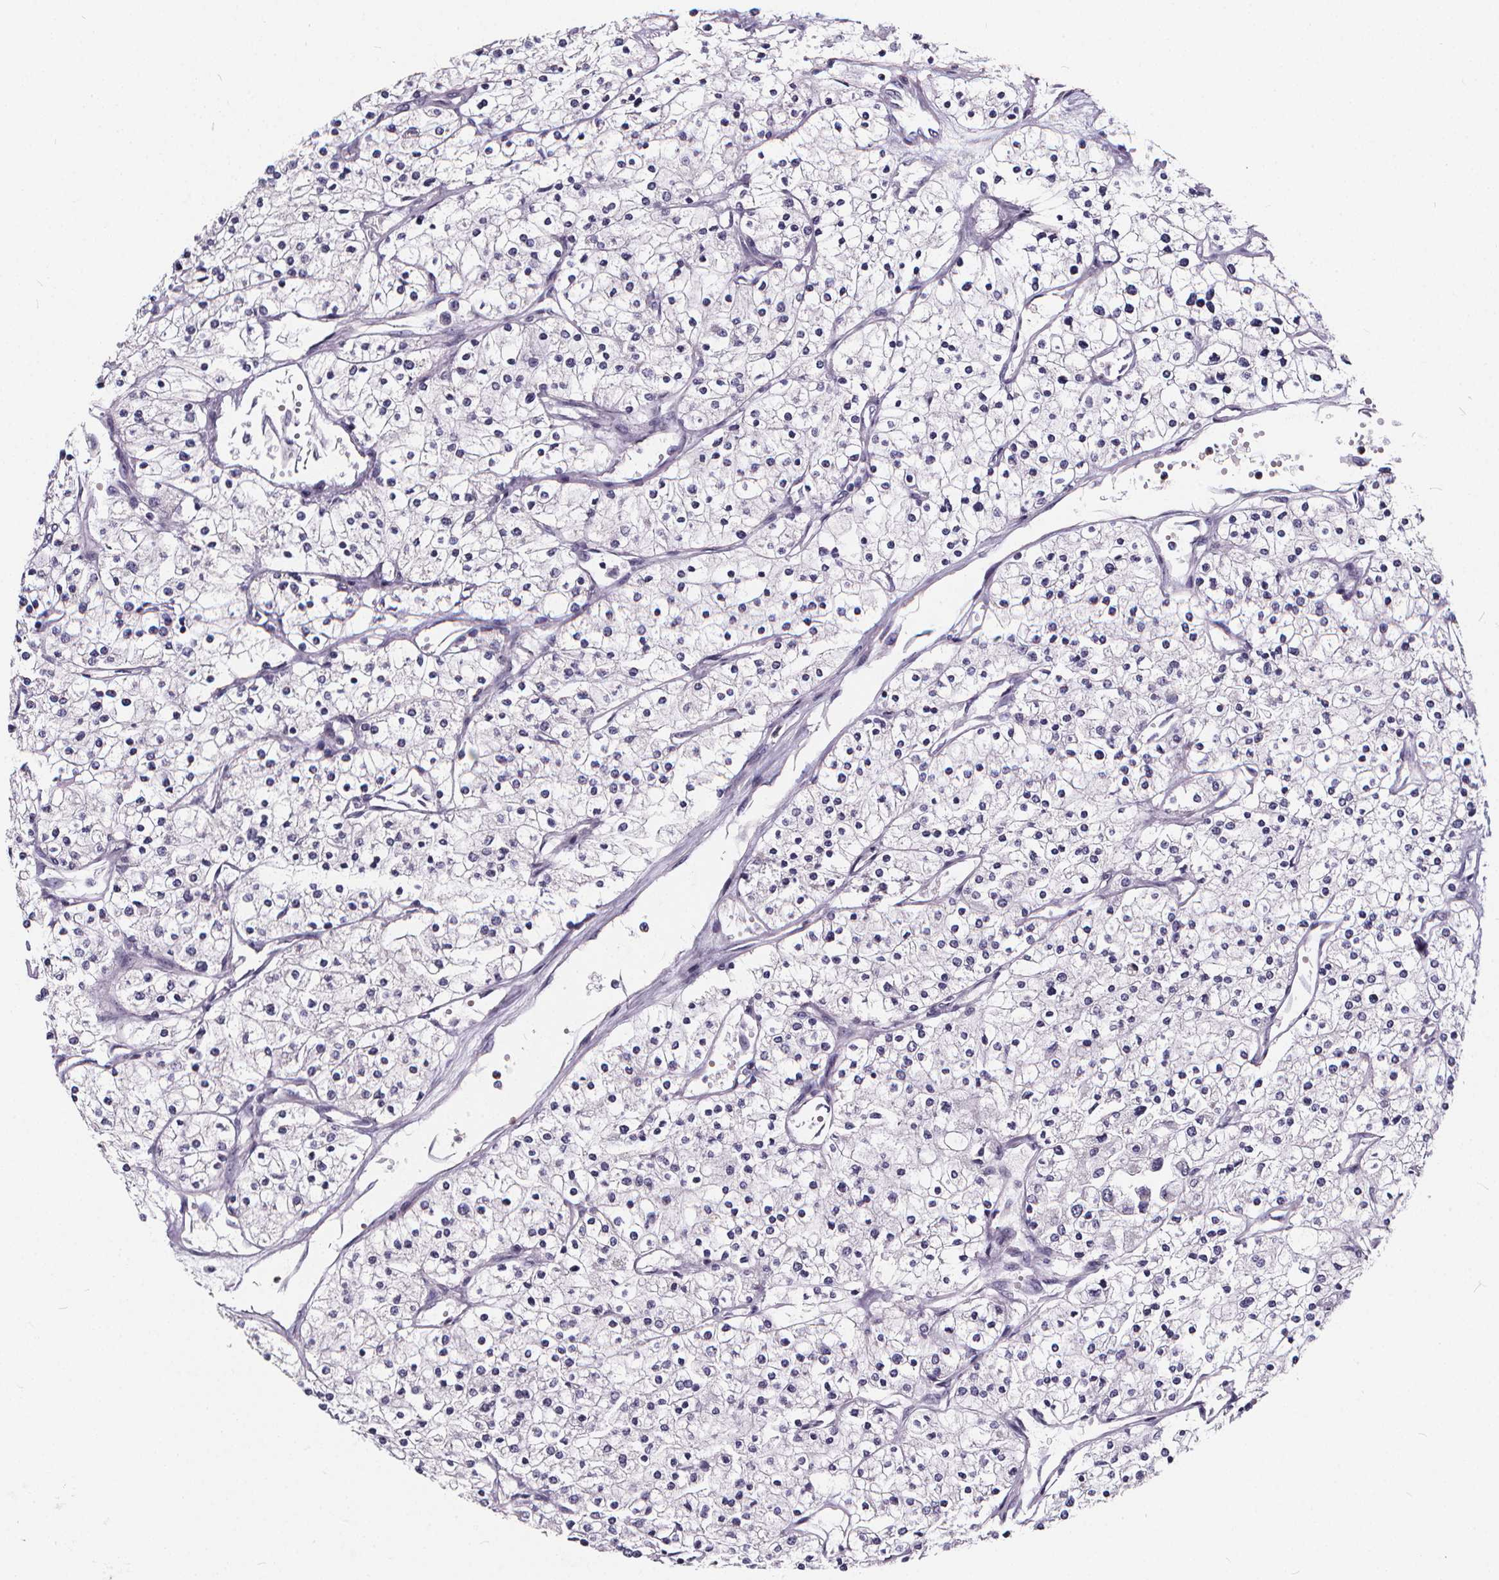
{"staining": {"intensity": "negative", "quantity": "none", "location": "none"}, "tissue": "renal cancer", "cell_type": "Tumor cells", "image_type": "cancer", "snomed": [{"axis": "morphology", "description": "Adenocarcinoma, NOS"}, {"axis": "topography", "description": "Kidney"}], "caption": "There is no significant positivity in tumor cells of renal cancer (adenocarcinoma). (Brightfield microscopy of DAB (3,3'-diaminobenzidine) immunohistochemistry at high magnification).", "gene": "SPEF2", "patient": {"sex": "male", "age": 80}}